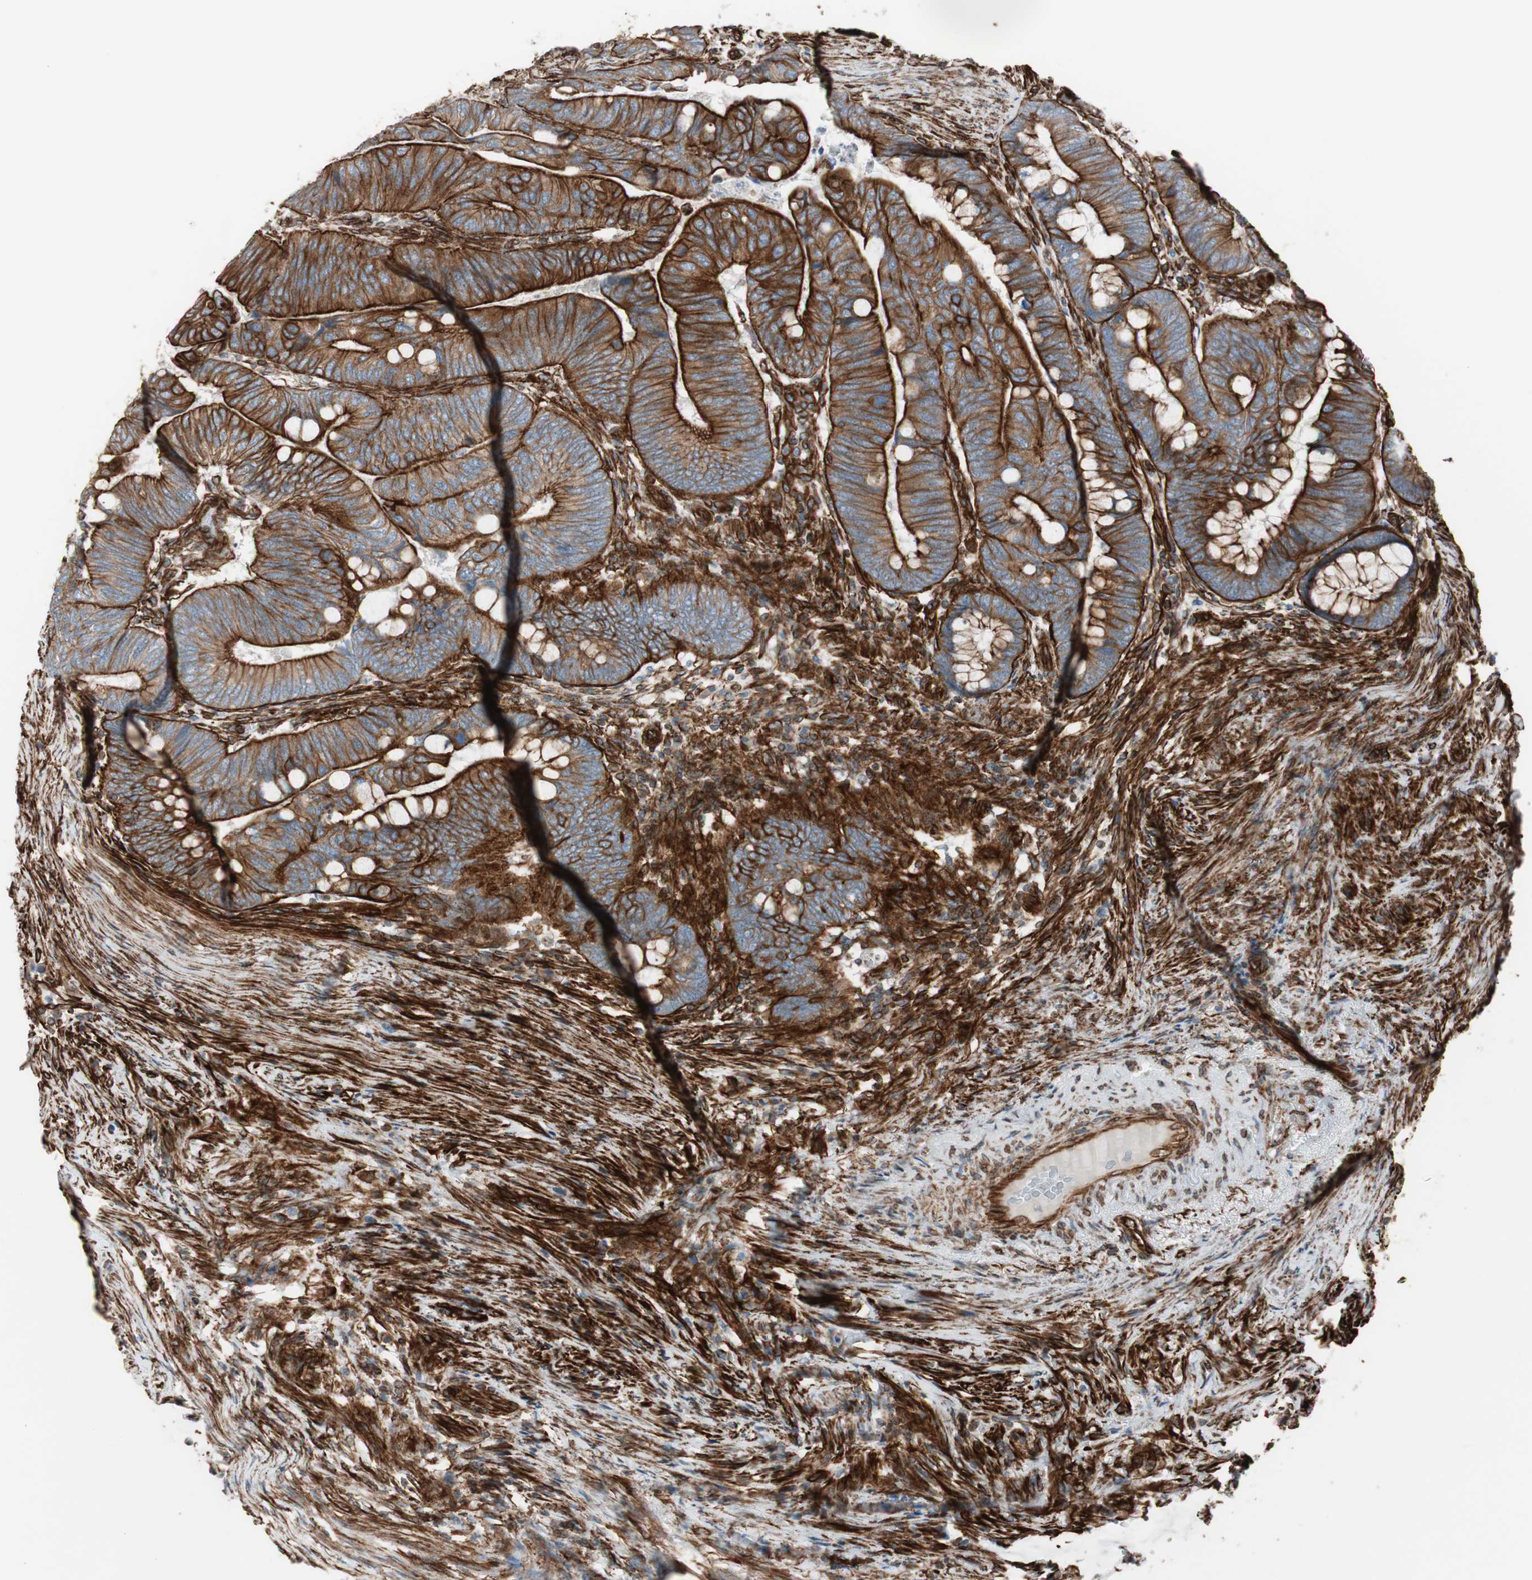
{"staining": {"intensity": "strong", "quantity": ">75%", "location": "cytoplasmic/membranous"}, "tissue": "colorectal cancer", "cell_type": "Tumor cells", "image_type": "cancer", "snomed": [{"axis": "morphology", "description": "Normal tissue, NOS"}, {"axis": "morphology", "description": "Adenocarcinoma, NOS"}, {"axis": "topography", "description": "Rectum"}, {"axis": "topography", "description": "Peripheral nerve tissue"}], "caption": "Protein staining exhibits strong cytoplasmic/membranous expression in about >75% of tumor cells in colorectal cancer. The protein is shown in brown color, while the nuclei are stained blue.", "gene": "TCTA", "patient": {"sex": "male", "age": 92}}